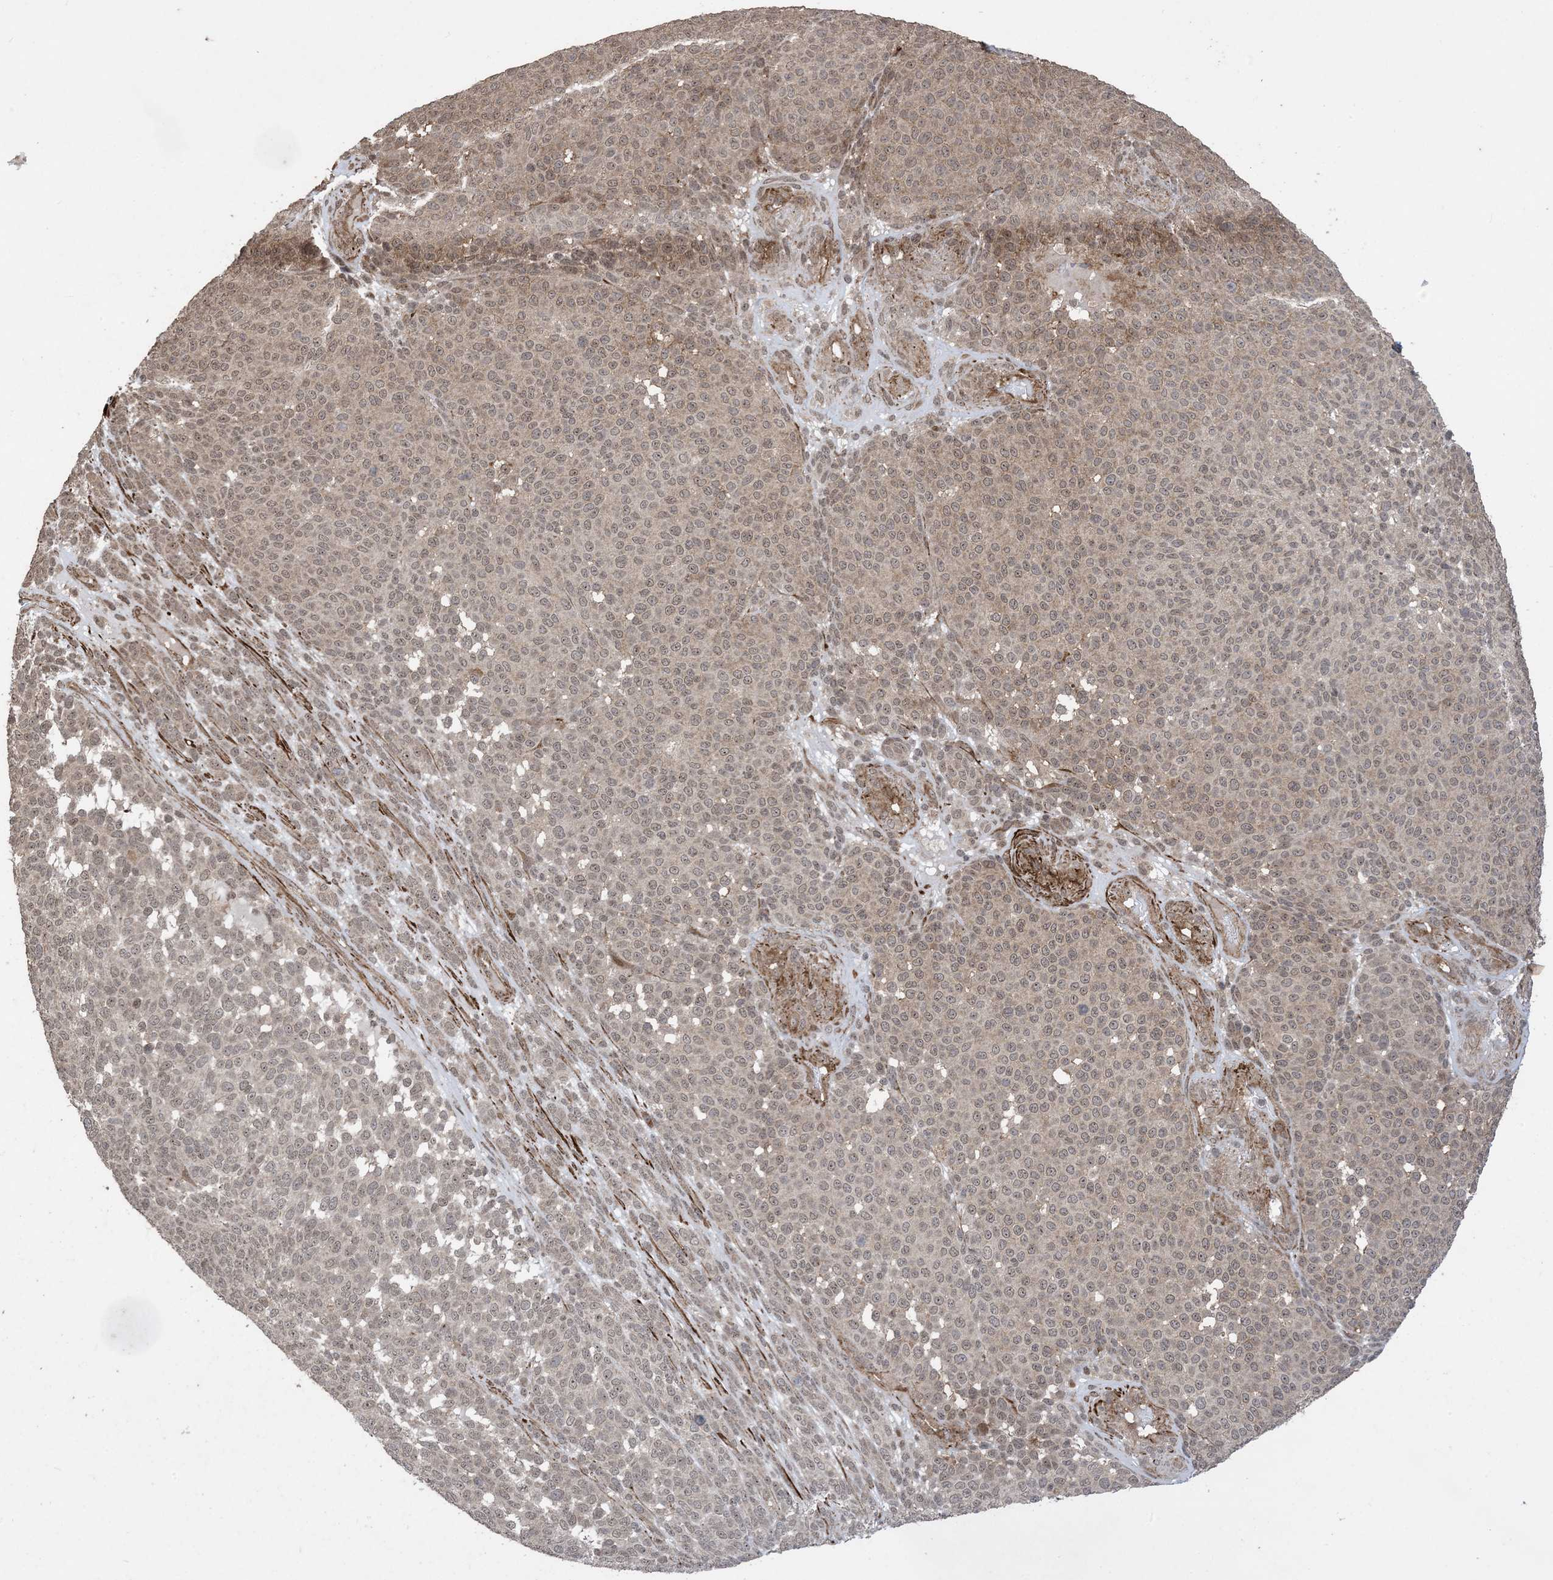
{"staining": {"intensity": "weak", "quantity": ">75%", "location": "nuclear"}, "tissue": "melanoma", "cell_type": "Tumor cells", "image_type": "cancer", "snomed": [{"axis": "morphology", "description": "Malignant melanoma, NOS"}, {"axis": "topography", "description": "Skin"}], "caption": "This histopathology image reveals malignant melanoma stained with immunohistochemistry to label a protein in brown. The nuclear of tumor cells show weak positivity for the protein. Nuclei are counter-stained blue.", "gene": "ZNF511", "patient": {"sex": "male", "age": 49}}